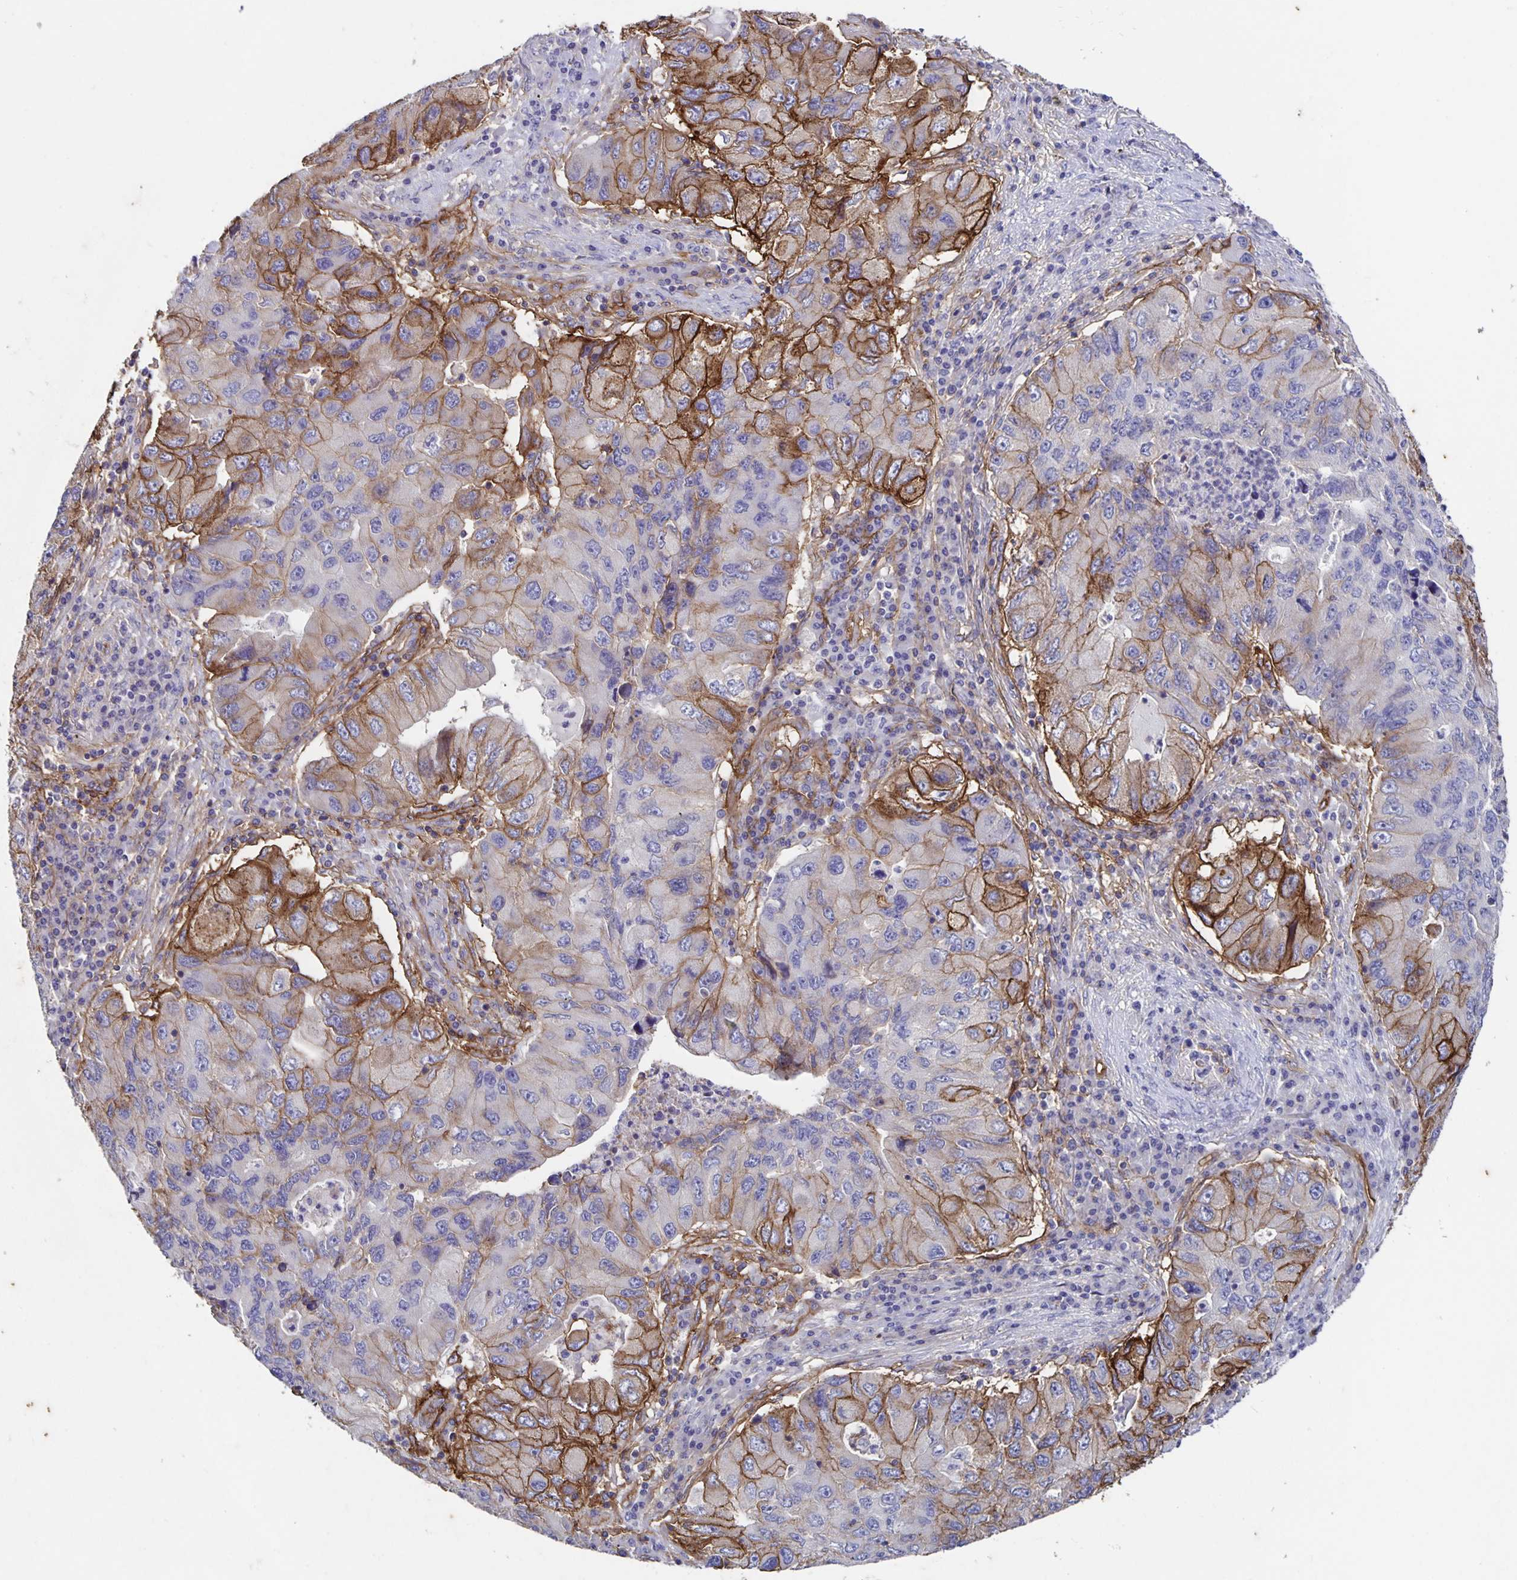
{"staining": {"intensity": "strong", "quantity": "25%-75%", "location": "cytoplasmic/membranous"}, "tissue": "lung cancer", "cell_type": "Tumor cells", "image_type": "cancer", "snomed": [{"axis": "morphology", "description": "Adenocarcinoma, NOS"}, {"axis": "morphology", "description": "Adenocarcinoma, metastatic, NOS"}, {"axis": "topography", "description": "Lymph node"}, {"axis": "topography", "description": "Lung"}], "caption": "Protein expression analysis of lung adenocarcinoma reveals strong cytoplasmic/membranous expression in about 25%-75% of tumor cells. Nuclei are stained in blue.", "gene": "ITGA2", "patient": {"sex": "female", "age": 54}}